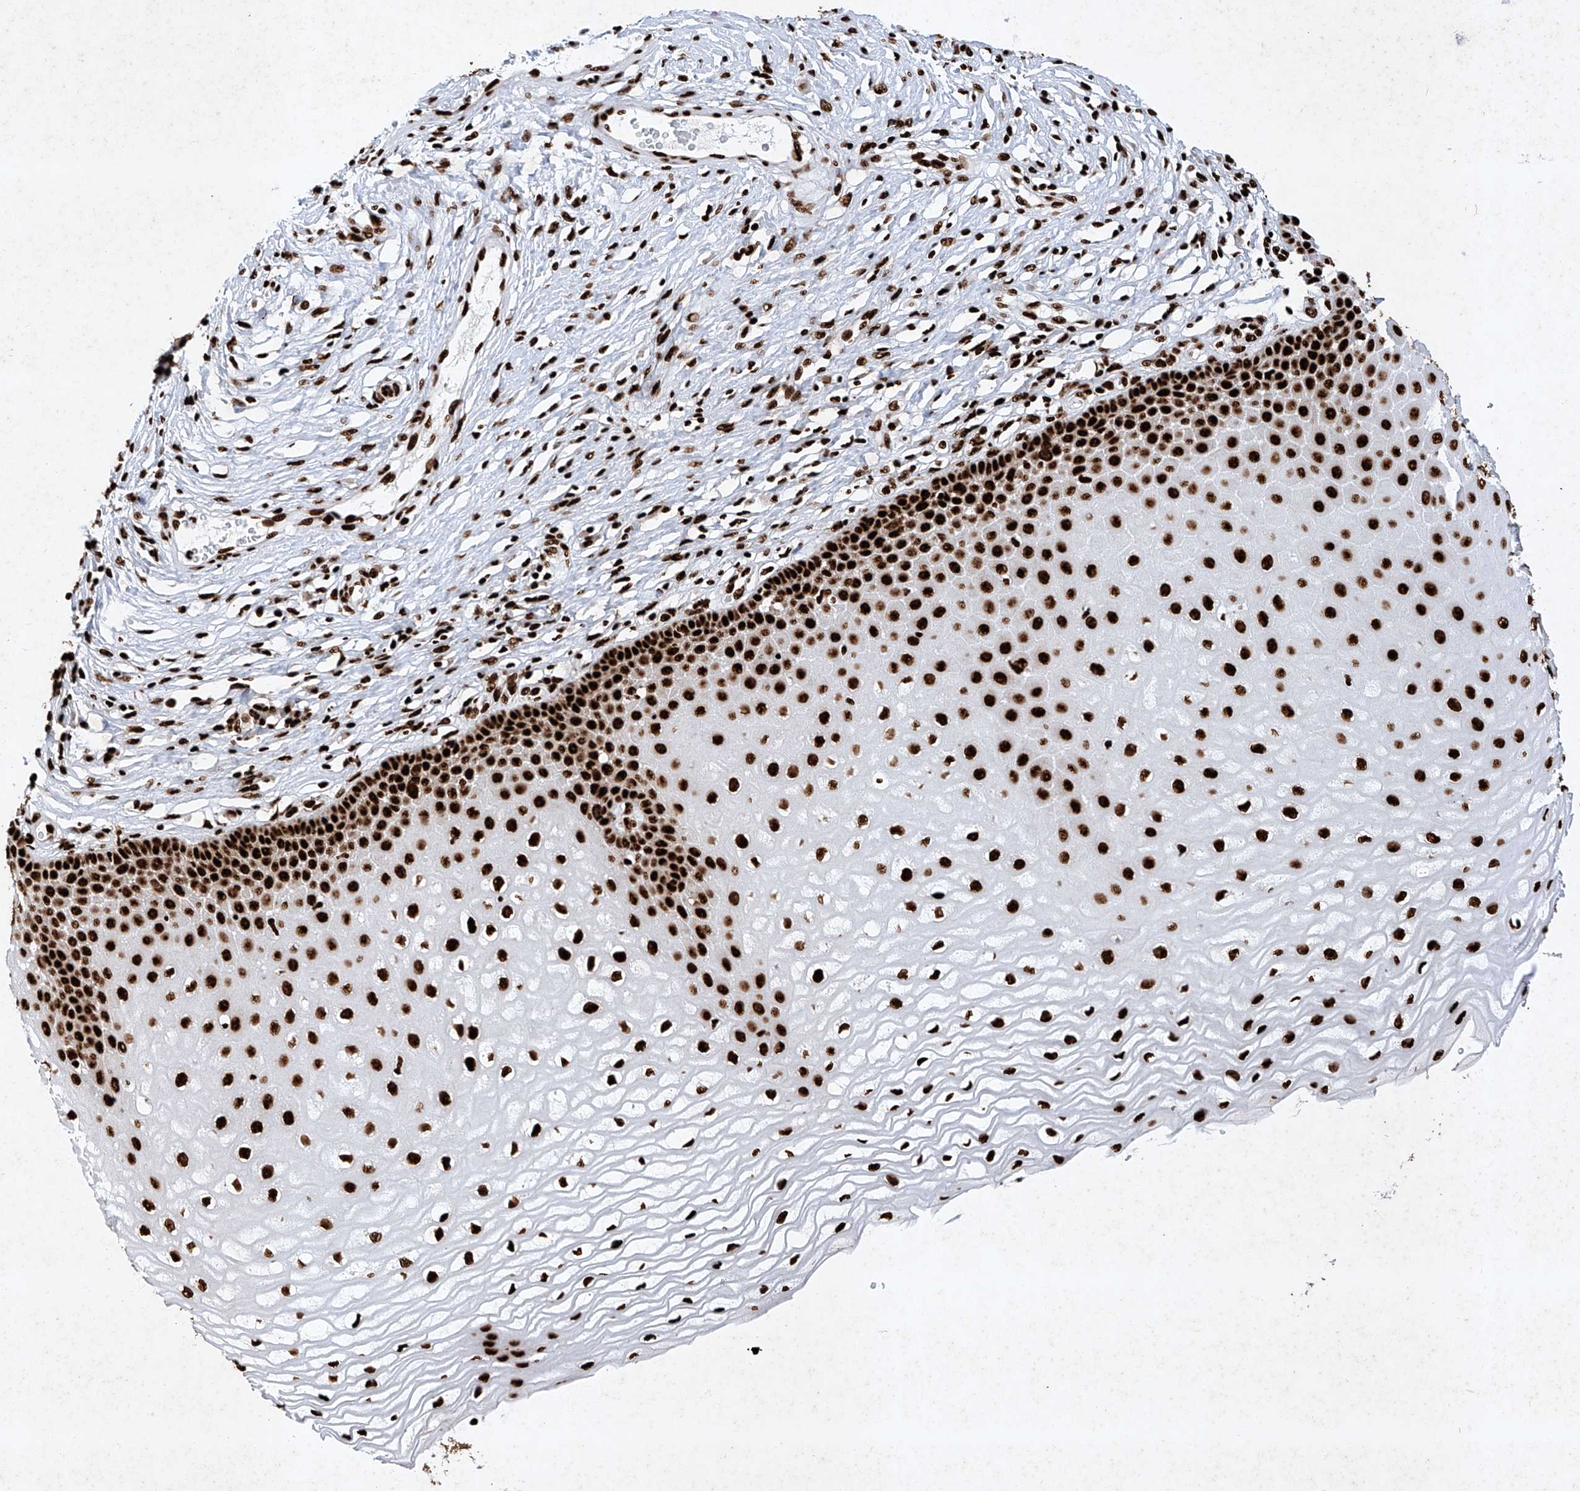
{"staining": {"intensity": "strong", "quantity": ">75%", "location": "nuclear"}, "tissue": "cervix", "cell_type": "Glandular cells", "image_type": "normal", "snomed": [{"axis": "morphology", "description": "Normal tissue, NOS"}, {"axis": "topography", "description": "Cervix"}], "caption": "Approximately >75% of glandular cells in unremarkable human cervix exhibit strong nuclear protein positivity as visualized by brown immunohistochemical staining.", "gene": "SRSF6", "patient": {"sex": "female", "age": 55}}